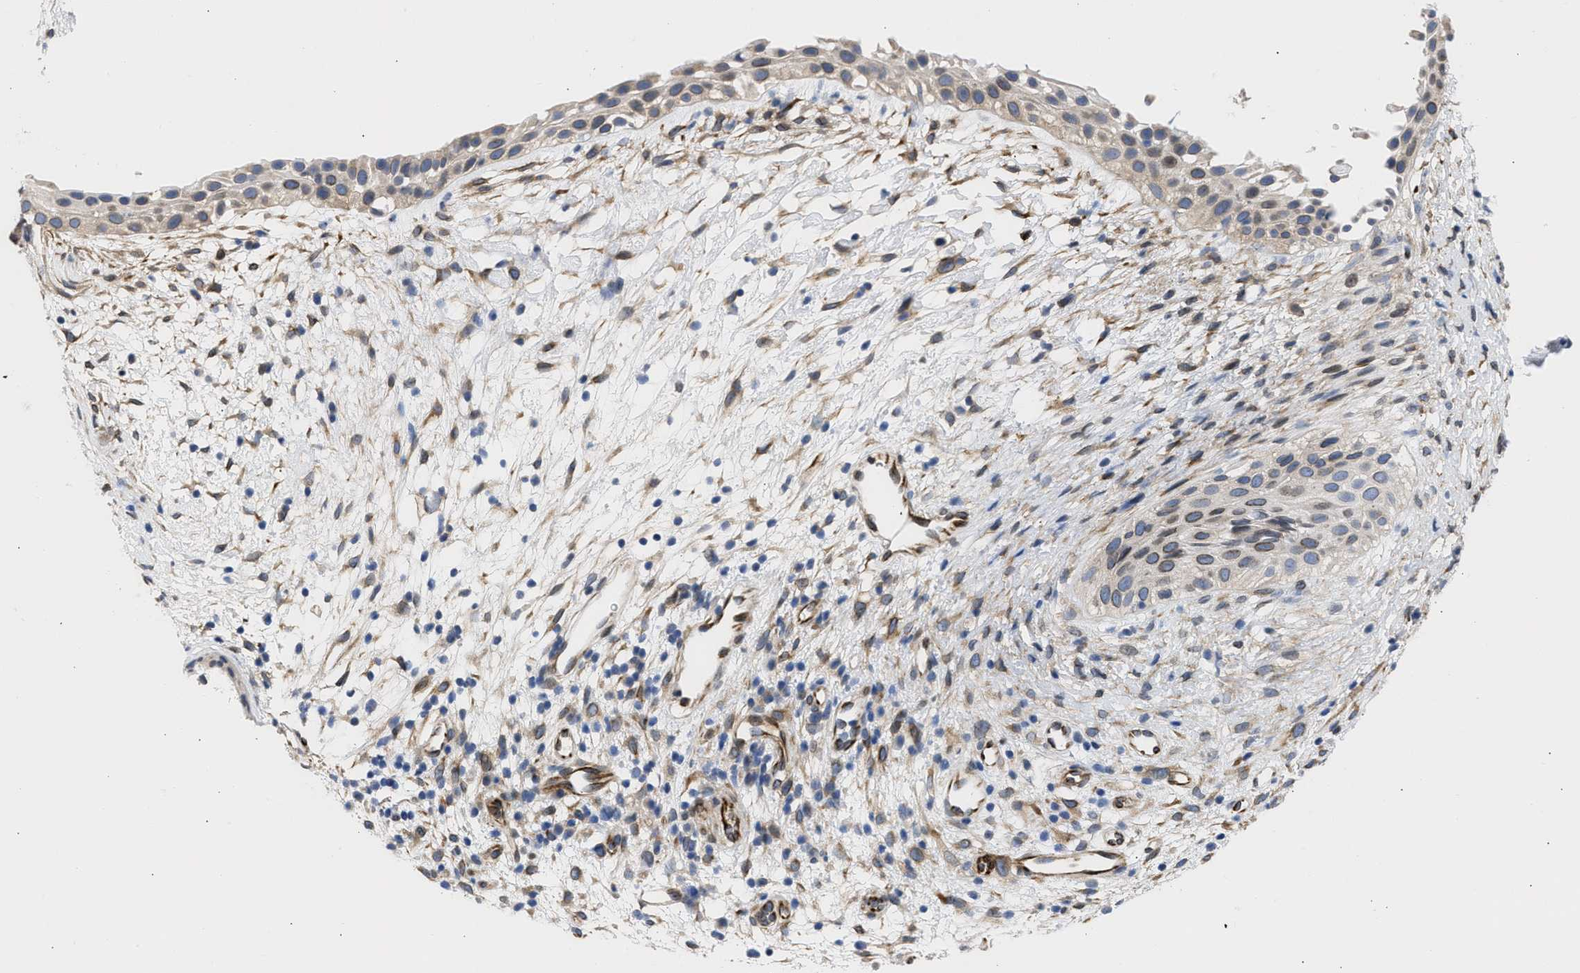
{"staining": {"intensity": "moderate", "quantity": "<25%", "location": "cytoplasmic/membranous,nuclear"}, "tissue": "nasopharynx", "cell_type": "Respiratory epithelial cells", "image_type": "normal", "snomed": [{"axis": "morphology", "description": "Normal tissue, NOS"}, {"axis": "topography", "description": "Nasopharynx"}], "caption": "This image exhibits immunohistochemistry (IHC) staining of unremarkable nasopharynx, with low moderate cytoplasmic/membranous,nuclear positivity in approximately <25% of respiratory epithelial cells.", "gene": "NUP35", "patient": {"sex": "male", "age": 22}}